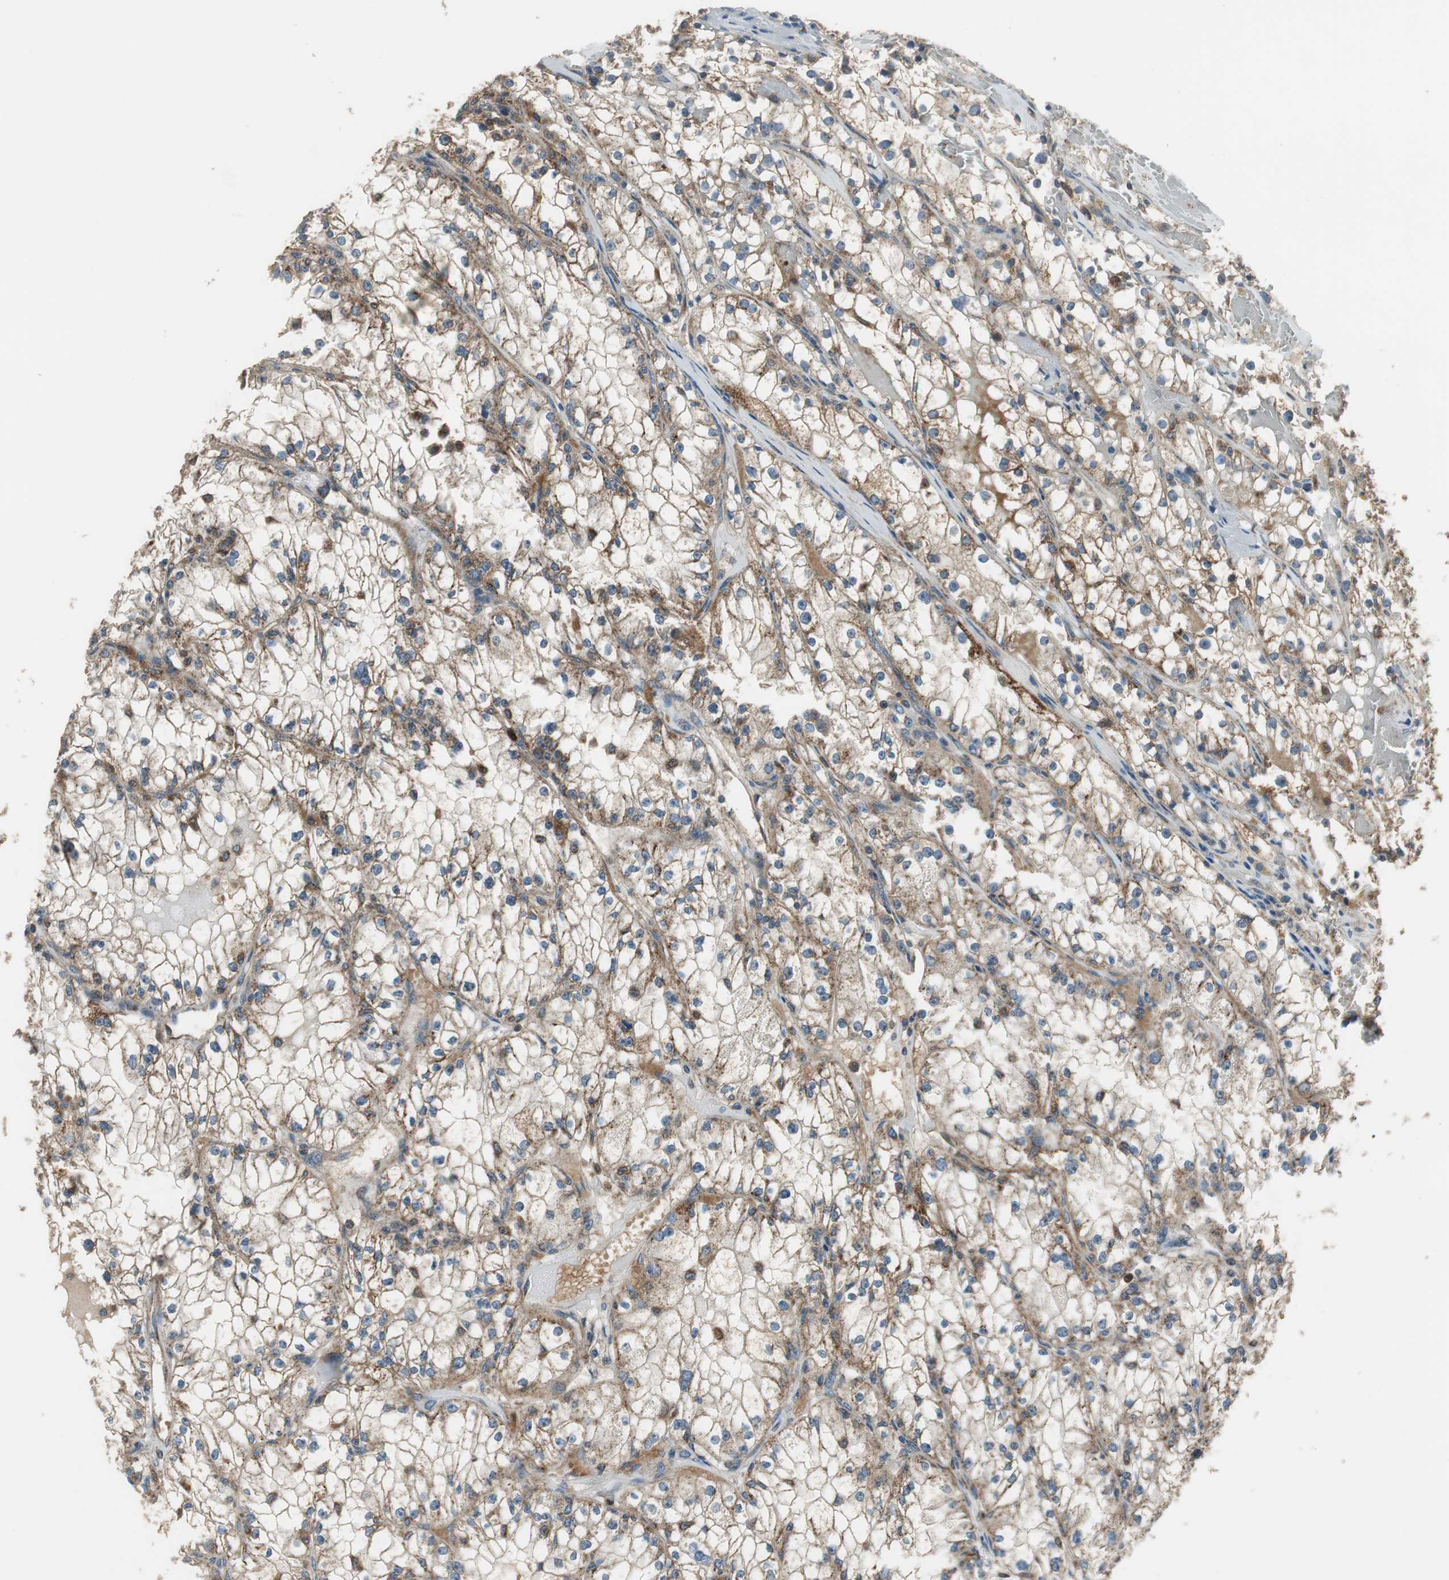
{"staining": {"intensity": "moderate", "quantity": ">75%", "location": "cytoplasmic/membranous"}, "tissue": "renal cancer", "cell_type": "Tumor cells", "image_type": "cancer", "snomed": [{"axis": "morphology", "description": "Adenocarcinoma, NOS"}, {"axis": "topography", "description": "Kidney"}], "caption": "Immunohistochemical staining of human renal adenocarcinoma shows medium levels of moderate cytoplasmic/membranous protein positivity in approximately >75% of tumor cells.", "gene": "PI4KB", "patient": {"sex": "male", "age": 56}}